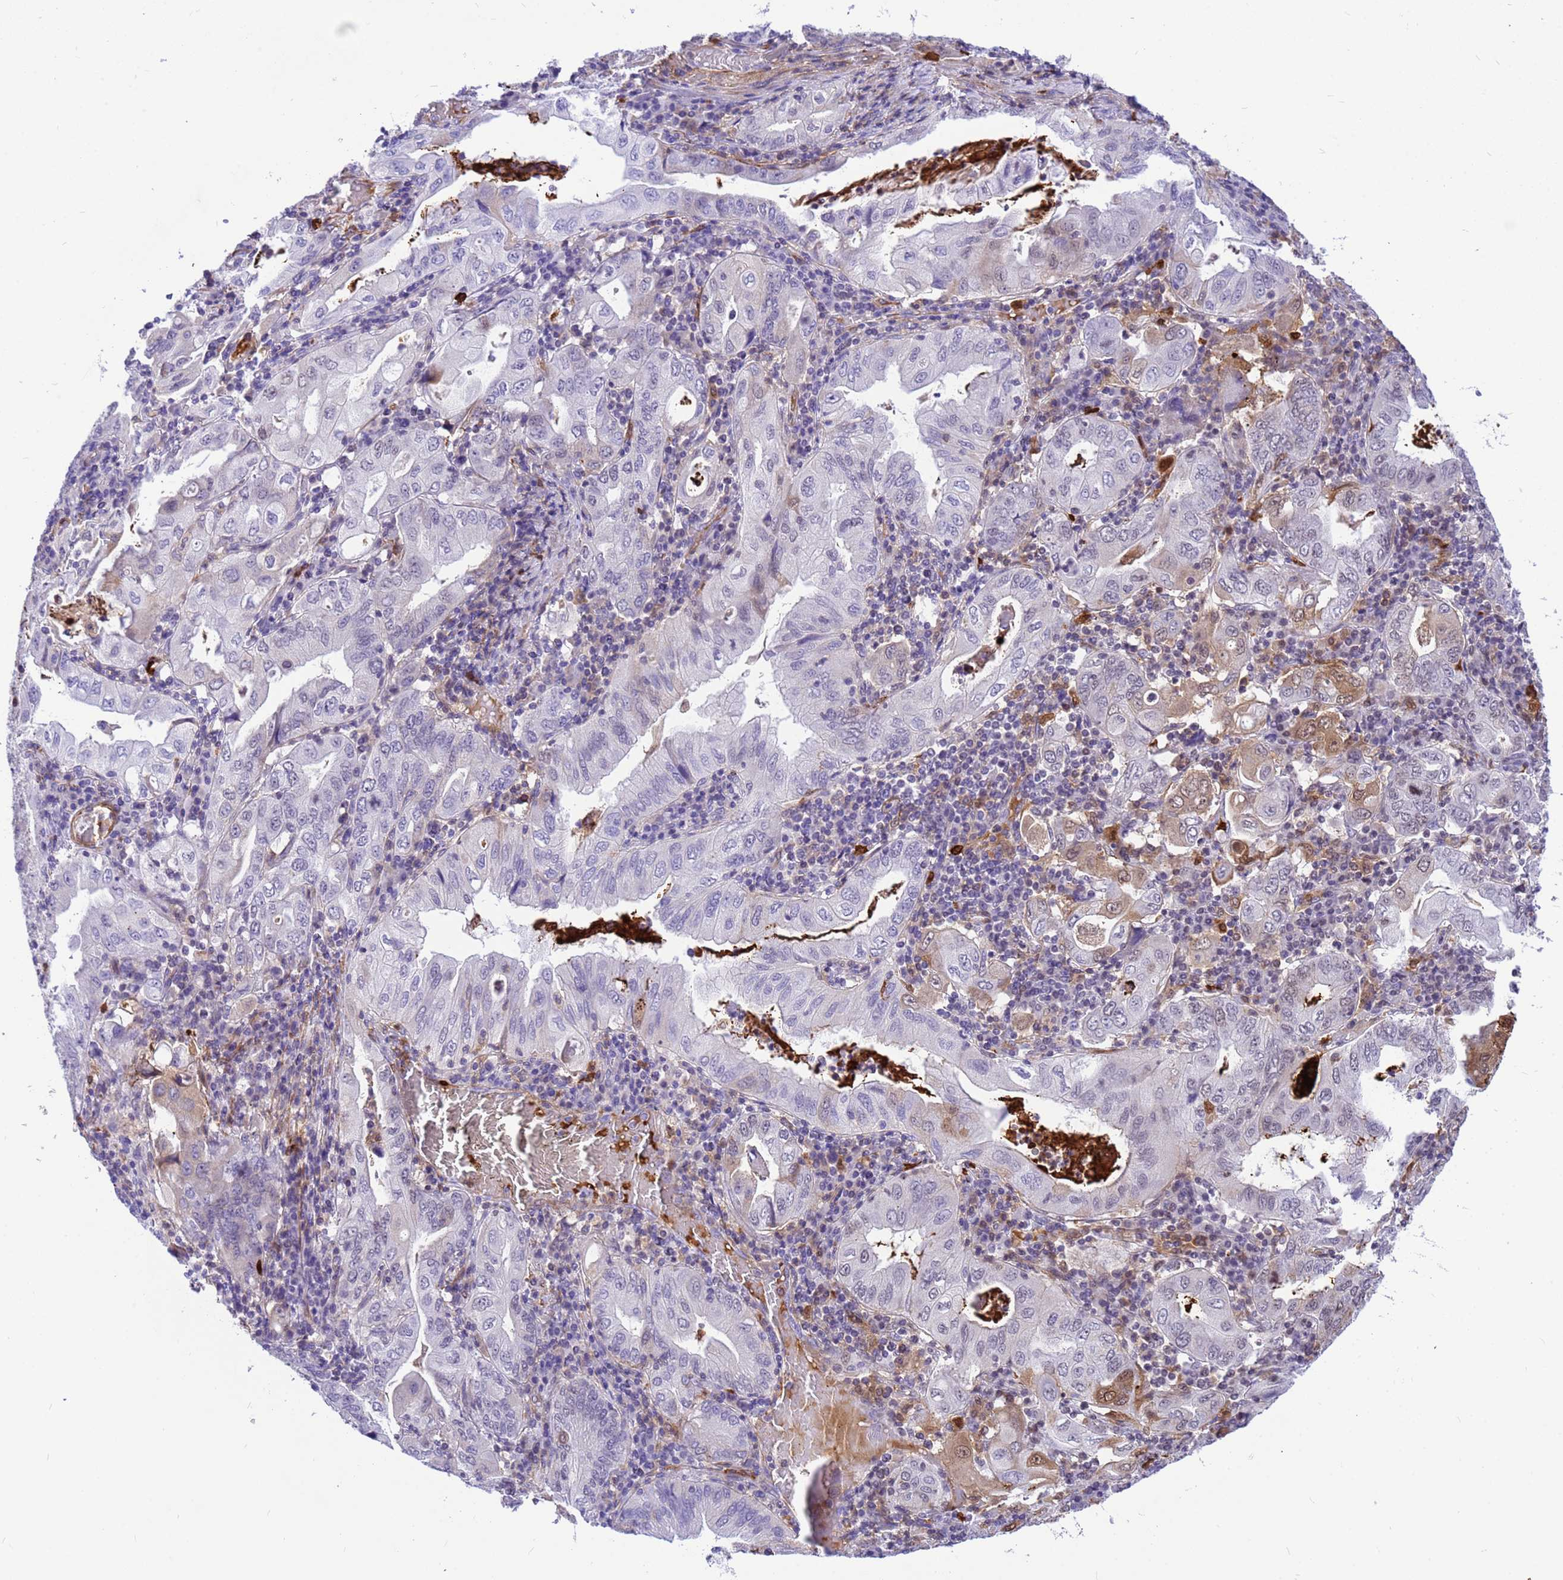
{"staining": {"intensity": "moderate", "quantity": "<25%", "location": "cytoplasmic/membranous,nuclear"}, "tissue": "stomach cancer", "cell_type": "Tumor cells", "image_type": "cancer", "snomed": [{"axis": "morphology", "description": "Normal tissue, NOS"}, {"axis": "morphology", "description": "Adenocarcinoma, NOS"}, {"axis": "topography", "description": "Esophagus"}, {"axis": "topography", "description": "Stomach, upper"}, {"axis": "topography", "description": "Peripheral nerve tissue"}], "caption": "Stomach adenocarcinoma stained for a protein (brown) exhibits moderate cytoplasmic/membranous and nuclear positive expression in approximately <25% of tumor cells.", "gene": "ORM1", "patient": {"sex": "male", "age": 62}}